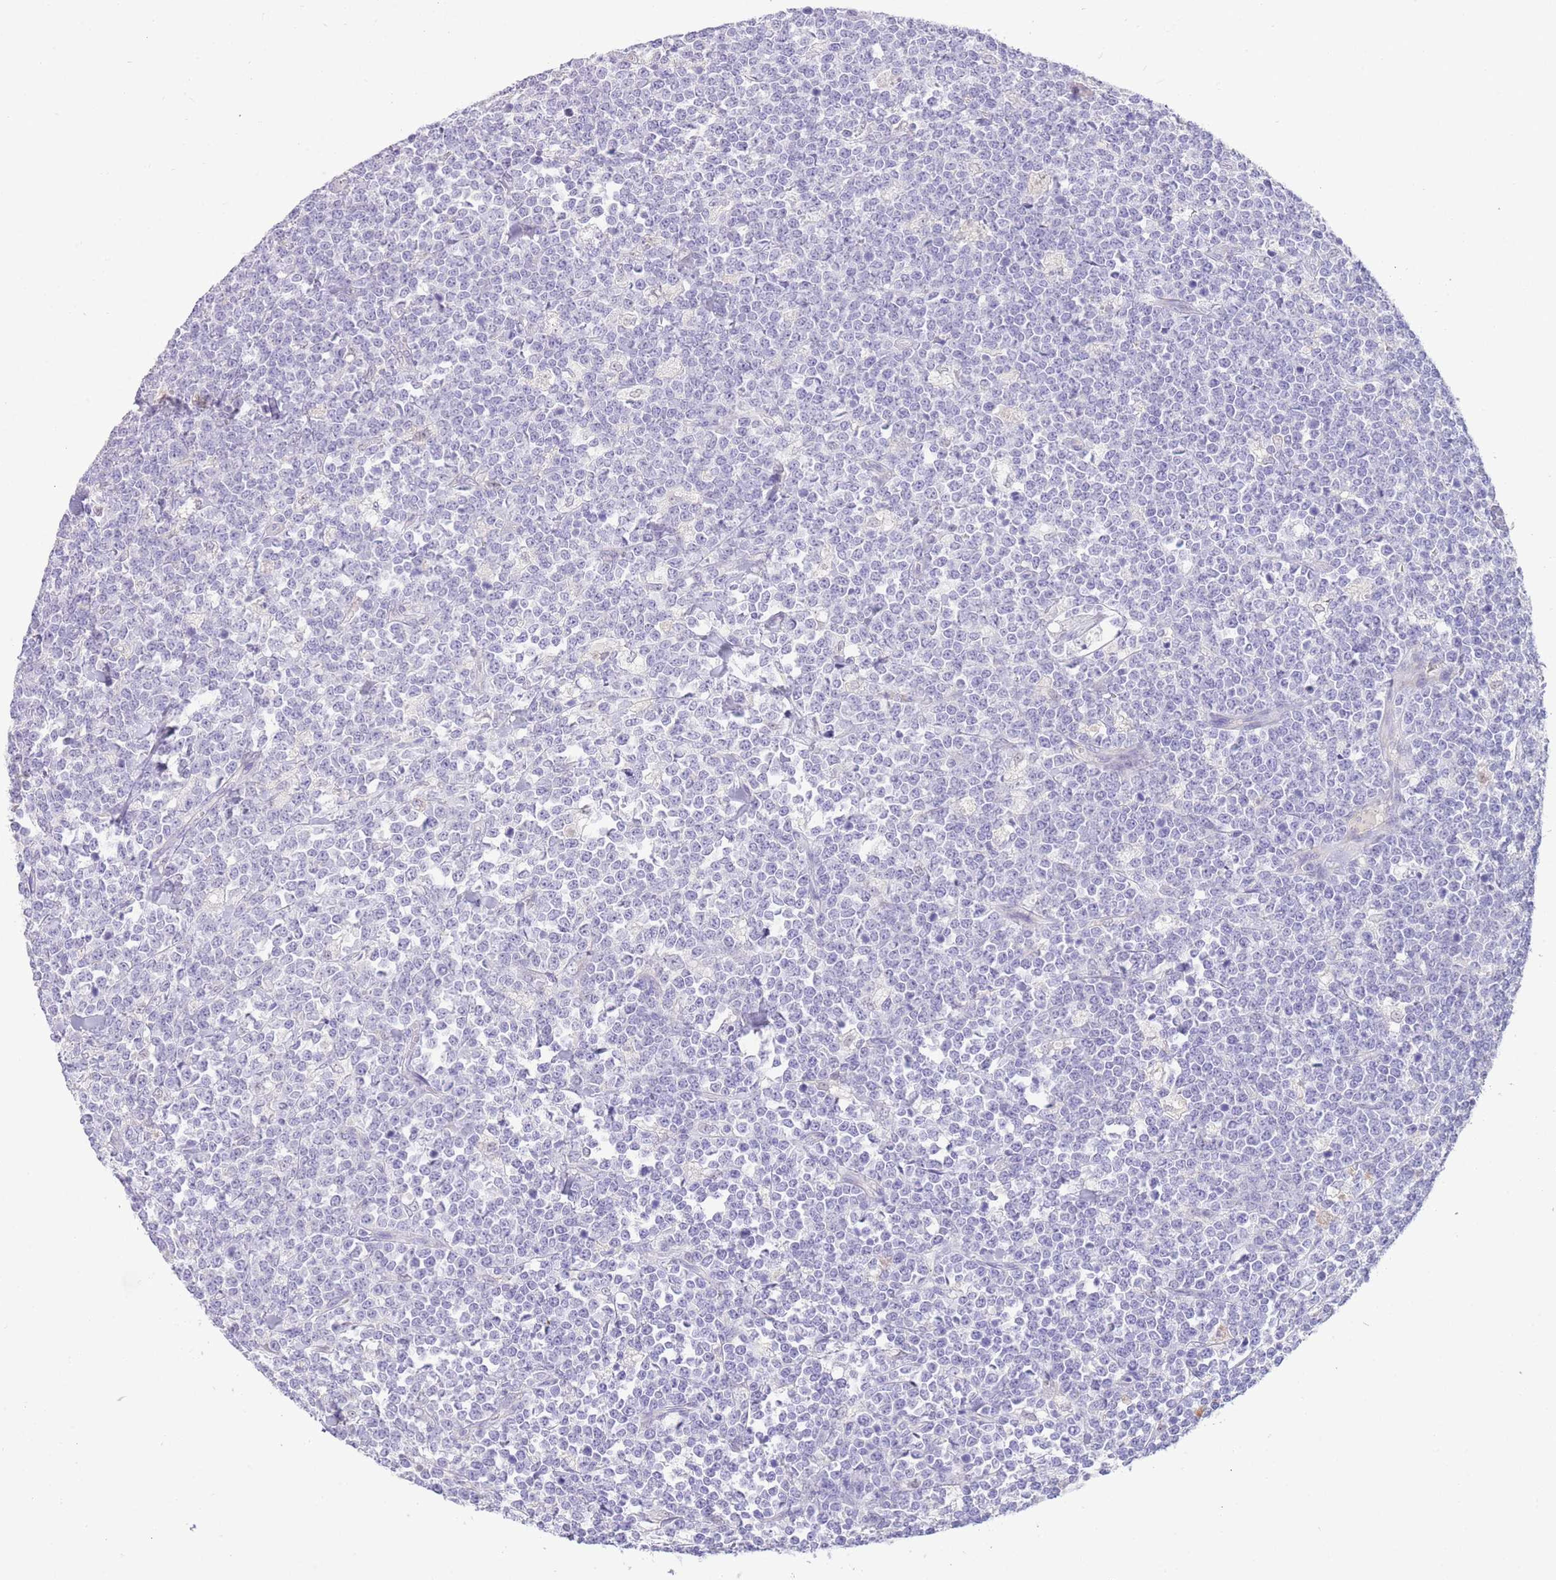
{"staining": {"intensity": "negative", "quantity": "none", "location": "none"}, "tissue": "lymphoma", "cell_type": "Tumor cells", "image_type": "cancer", "snomed": [{"axis": "morphology", "description": "Malignant lymphoma, non-Hodgkin's type, High grade"}, {"axis": "topography", "description": "Small intestine"}, {"axis": "topography", "description": "Colon"}], "caption": "A high-resolution histopathology image shows IHC staining of malignant lymphoma, non-Hodgkin's type (high-grade), which exhibits no significant staining in tumor cells. (DAB IHC, high magnification).", "gene": "SFTPA1", "patient": {"sex": "male", "age": 8}}